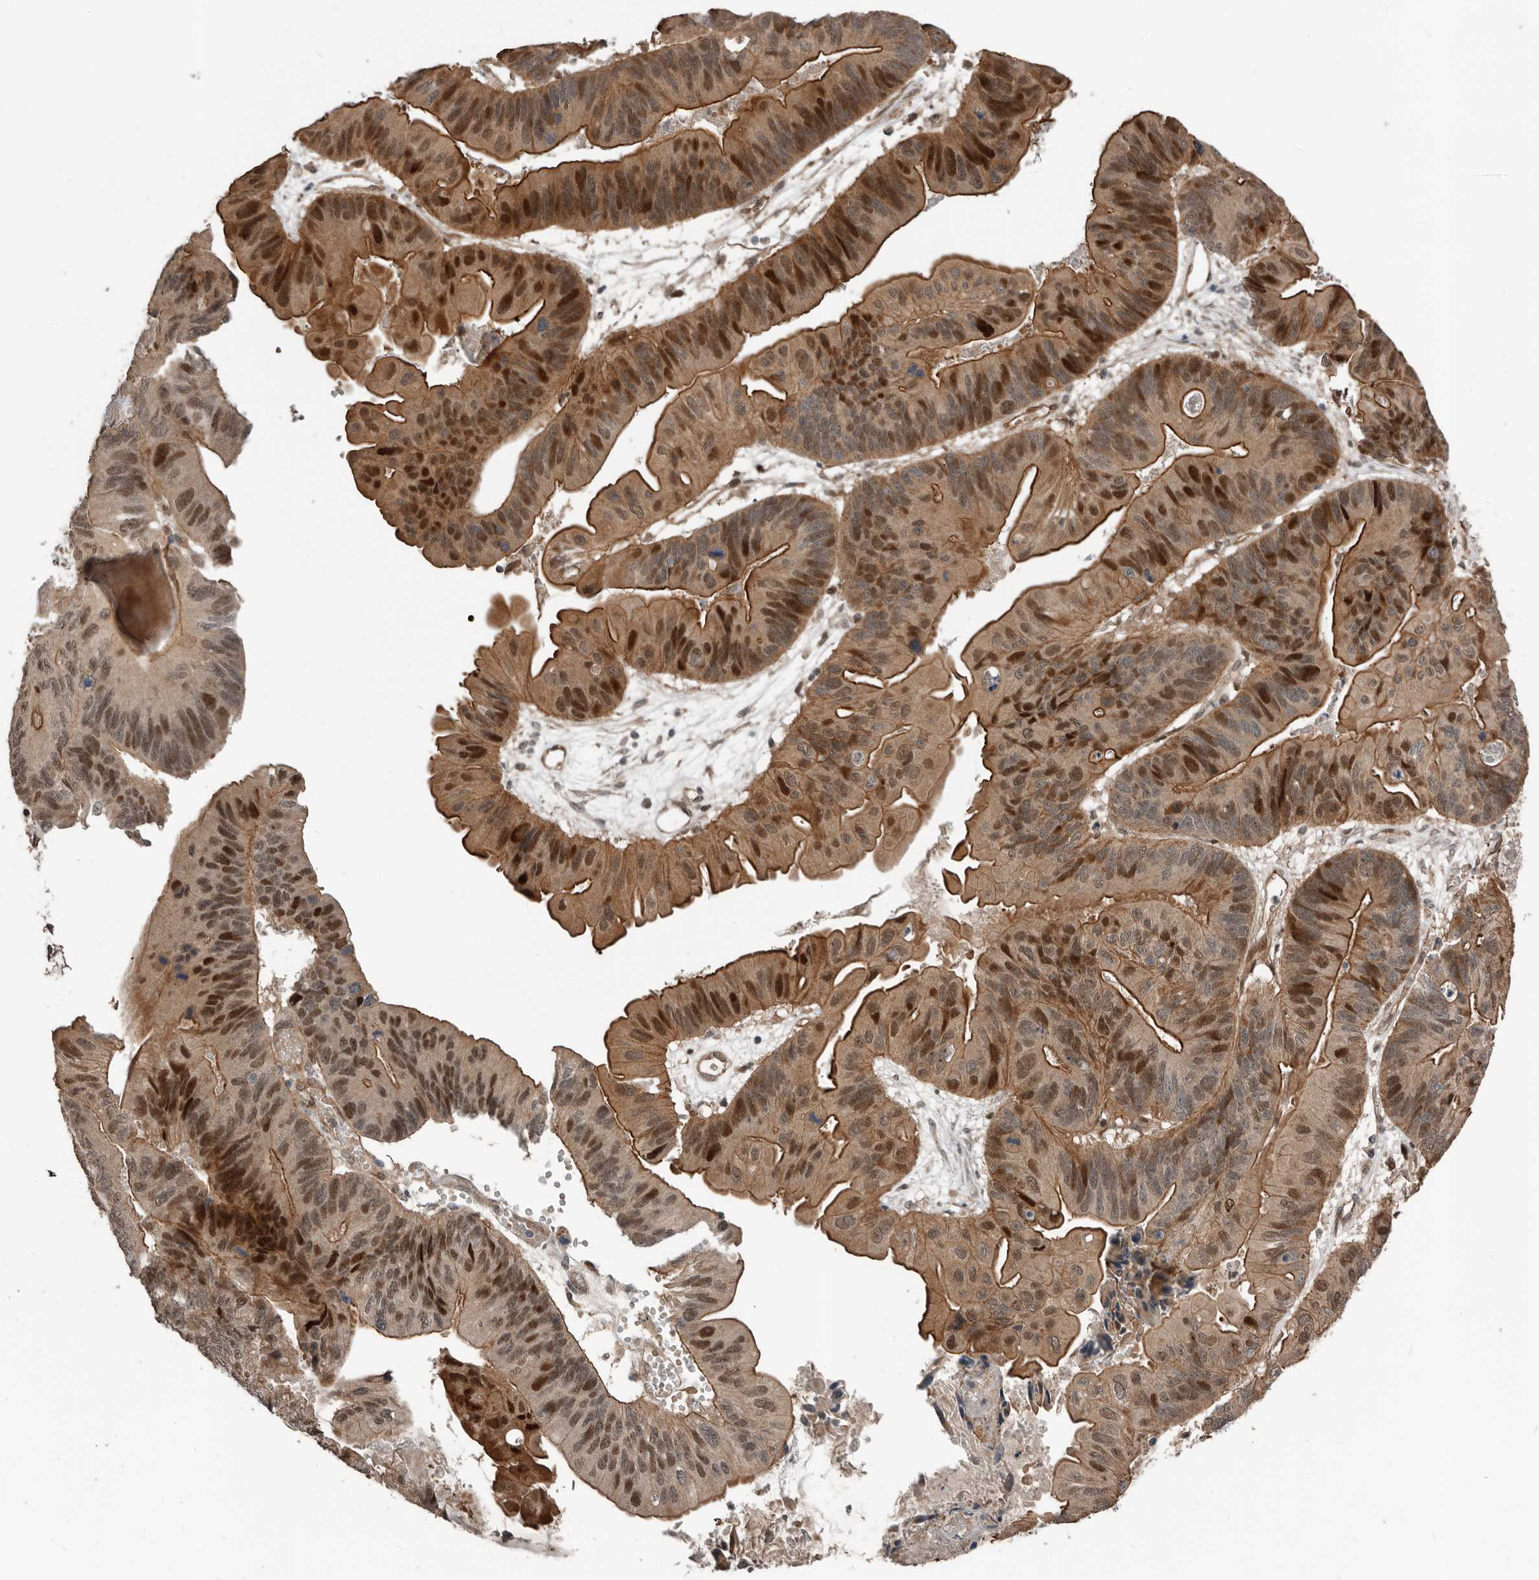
{"staining": {"intensity": "strong", "quantity": "25%-75%", "location": "cytoplasmic/membranous,nuclear"}, "tissue": "ovarian cancer", "cell_type": "Tumor cells", "image_type": "cancer", "snomed": [{"axis": "morphology", "description": "Cystadenocarcinoma, mucinous, NOS"}, {"axis": "topography", "description": "Ovary"}], "caption": "A micrograph showing strong cytoplasmic/membranous and nuclear positivity in approximately 25%-75% of tumor cells in ovarian cancer (mucinous cystadenocarcinoma), as visualized by brown immunohistochemical staining.", "gene": "YOD1", "patient": {"sex": "female", "age": 61}}